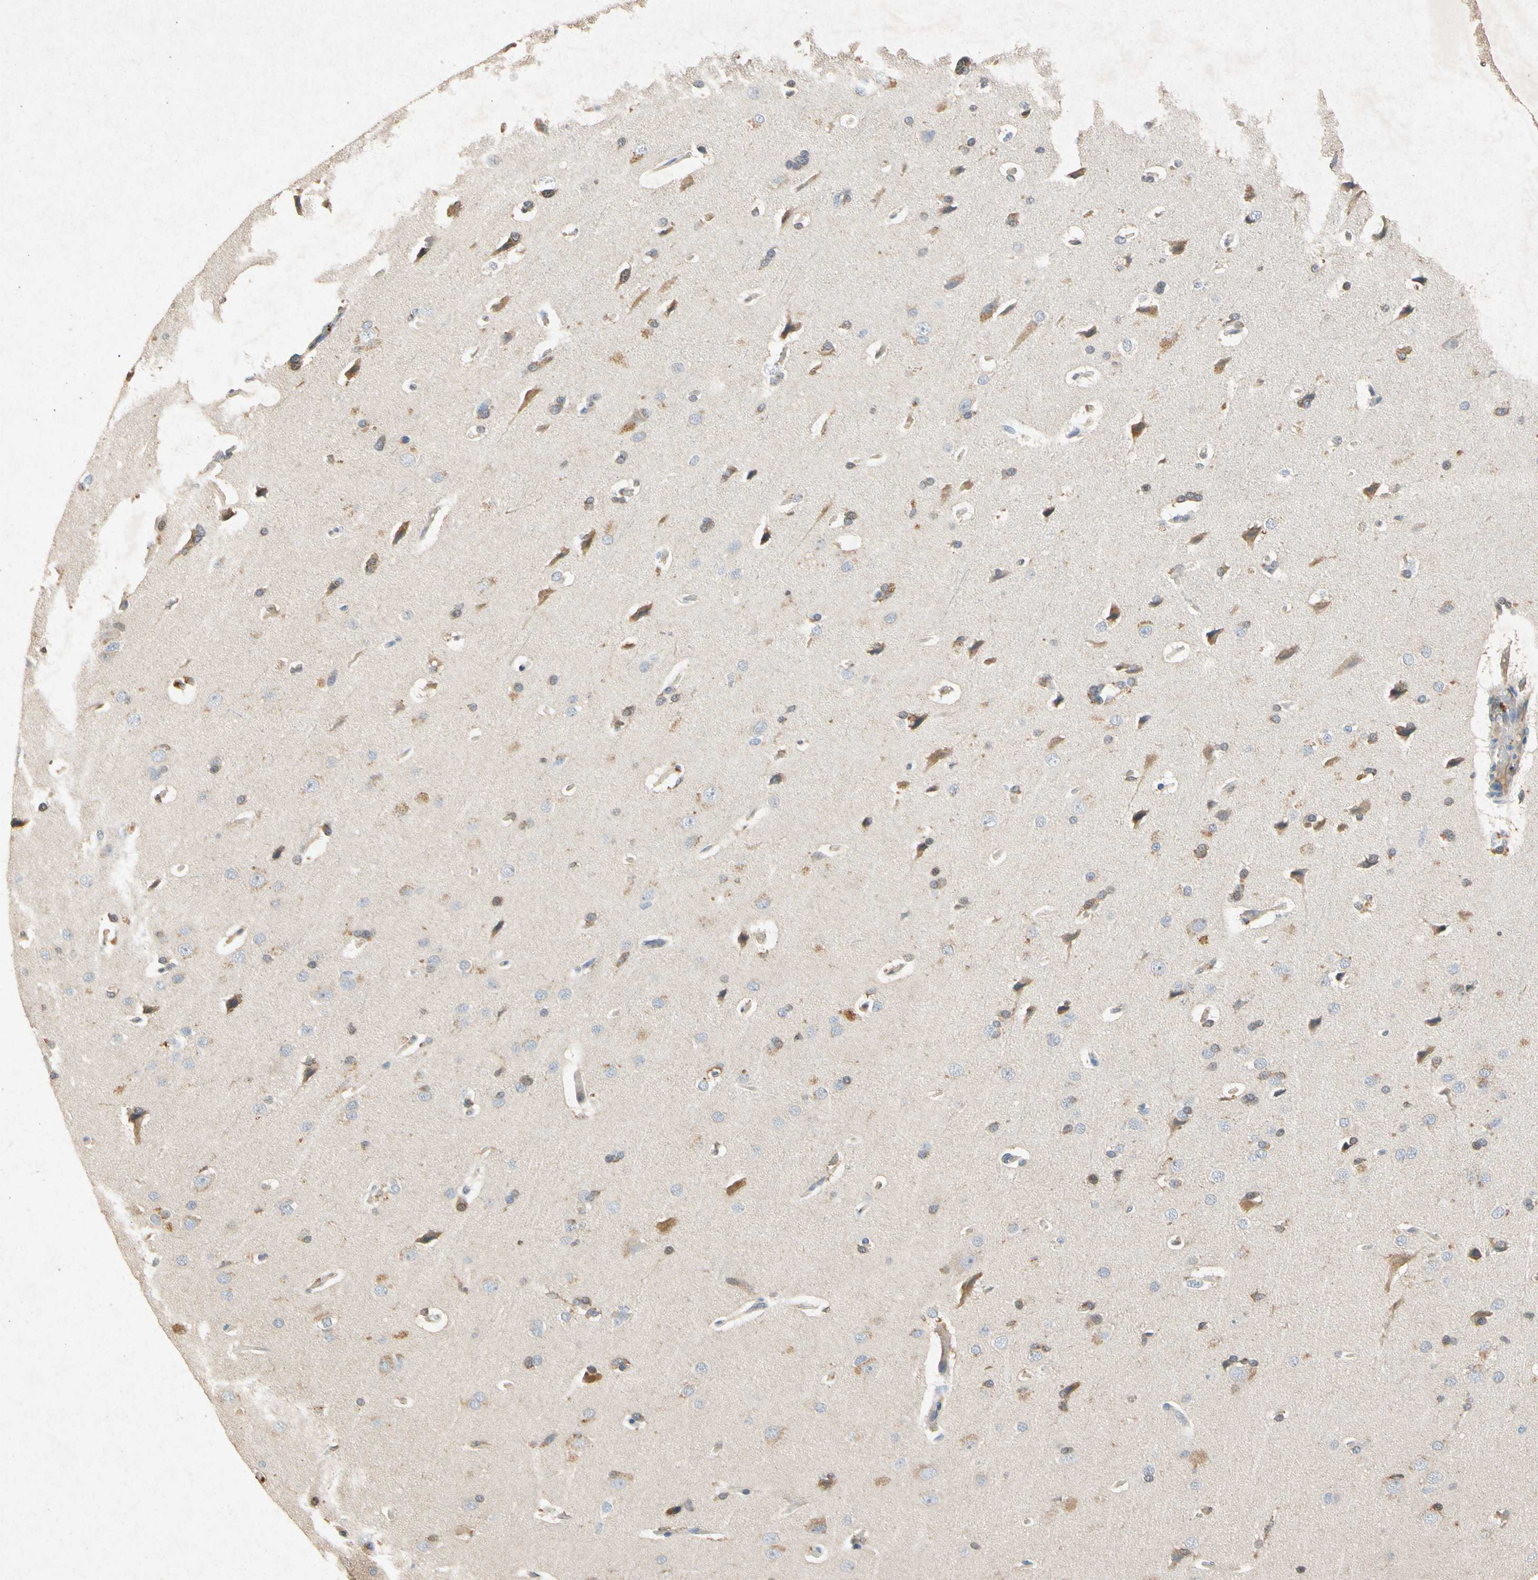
{"staining": {"intensity": "weak", "quantity": "25%-75%", "location": "cytoplasmic/membranous"}, "tissue": "cerebral cortex", "cell_type": "Endothelial cells", "image_type": "normal", "snomed": [{"axis": "morphology", "description": "Normal tissue, NOS"}, {"axis": "topography", "description": "Cerebral cortex"}], "caption": "Protein staining of unremarkable cerebral cortex demonstrates weak cytoplasmic/membranous staining in about 25%-75% of endothelial cells. Using DAB (3,3'-diaminobenzidine) (brown) and hematoxylin (blue) stains, captured at high magnification using brightfield microscopy.", "gene": "RPS6KA1", "patient": {"sex": "male", "age": 62}}